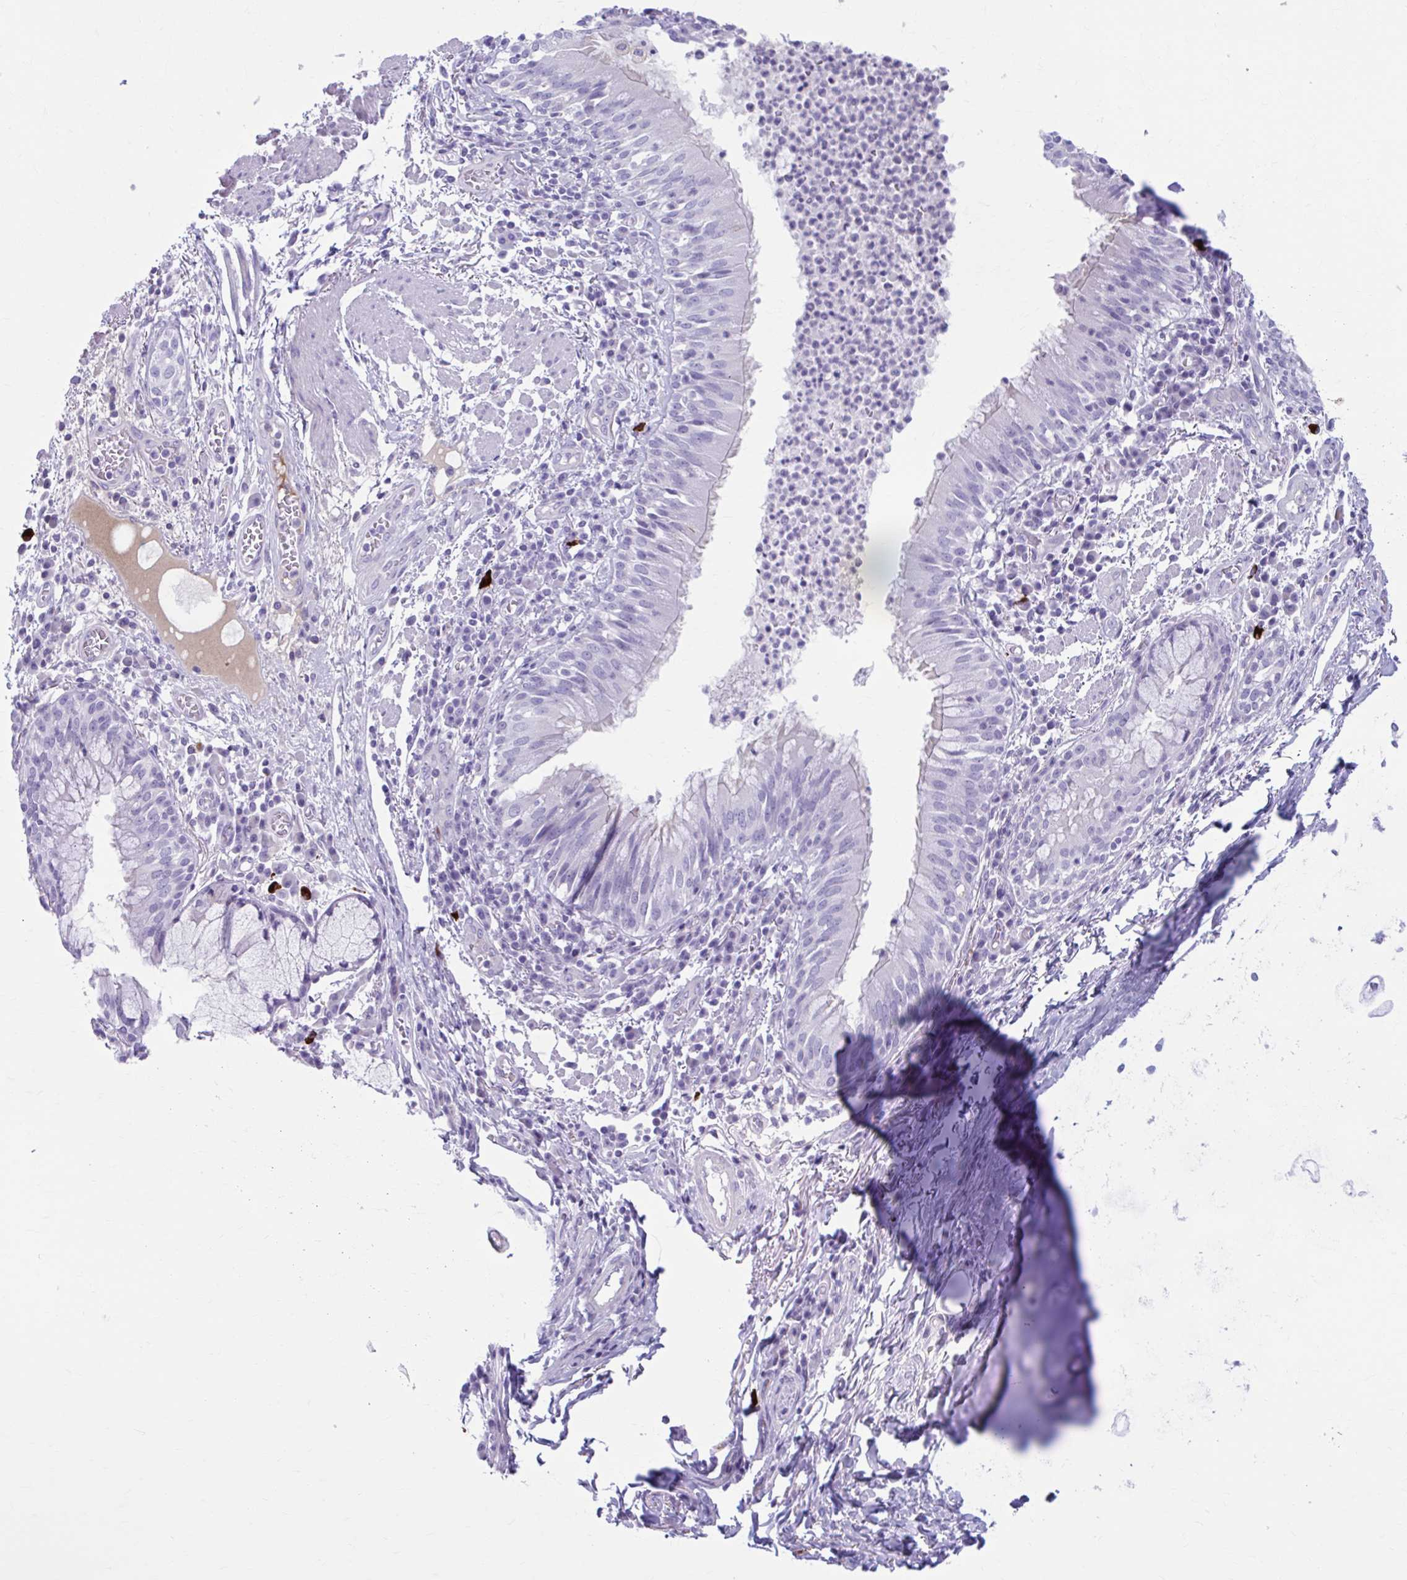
{"staining": {"intensity": "negative", "quantity": "none", "location": "none"}, "tissue": "bronchus", "cell_type": "Respiratory epithelial cells", "image_type": "normal", "snomed": [{"axis": "morphology", "description": "Normal tissue, NOS"}, {"axis": "topography", "description": "Lymph node"}, {"axis": "topography", "description": "Bronchus"}], "caption": "Immunohistochemical staining of normal human bronchus shows no significant staining in respiratory epithelial cells.", "gene": "C12orf71", "patient": {"sex": "male", "age": 56}}